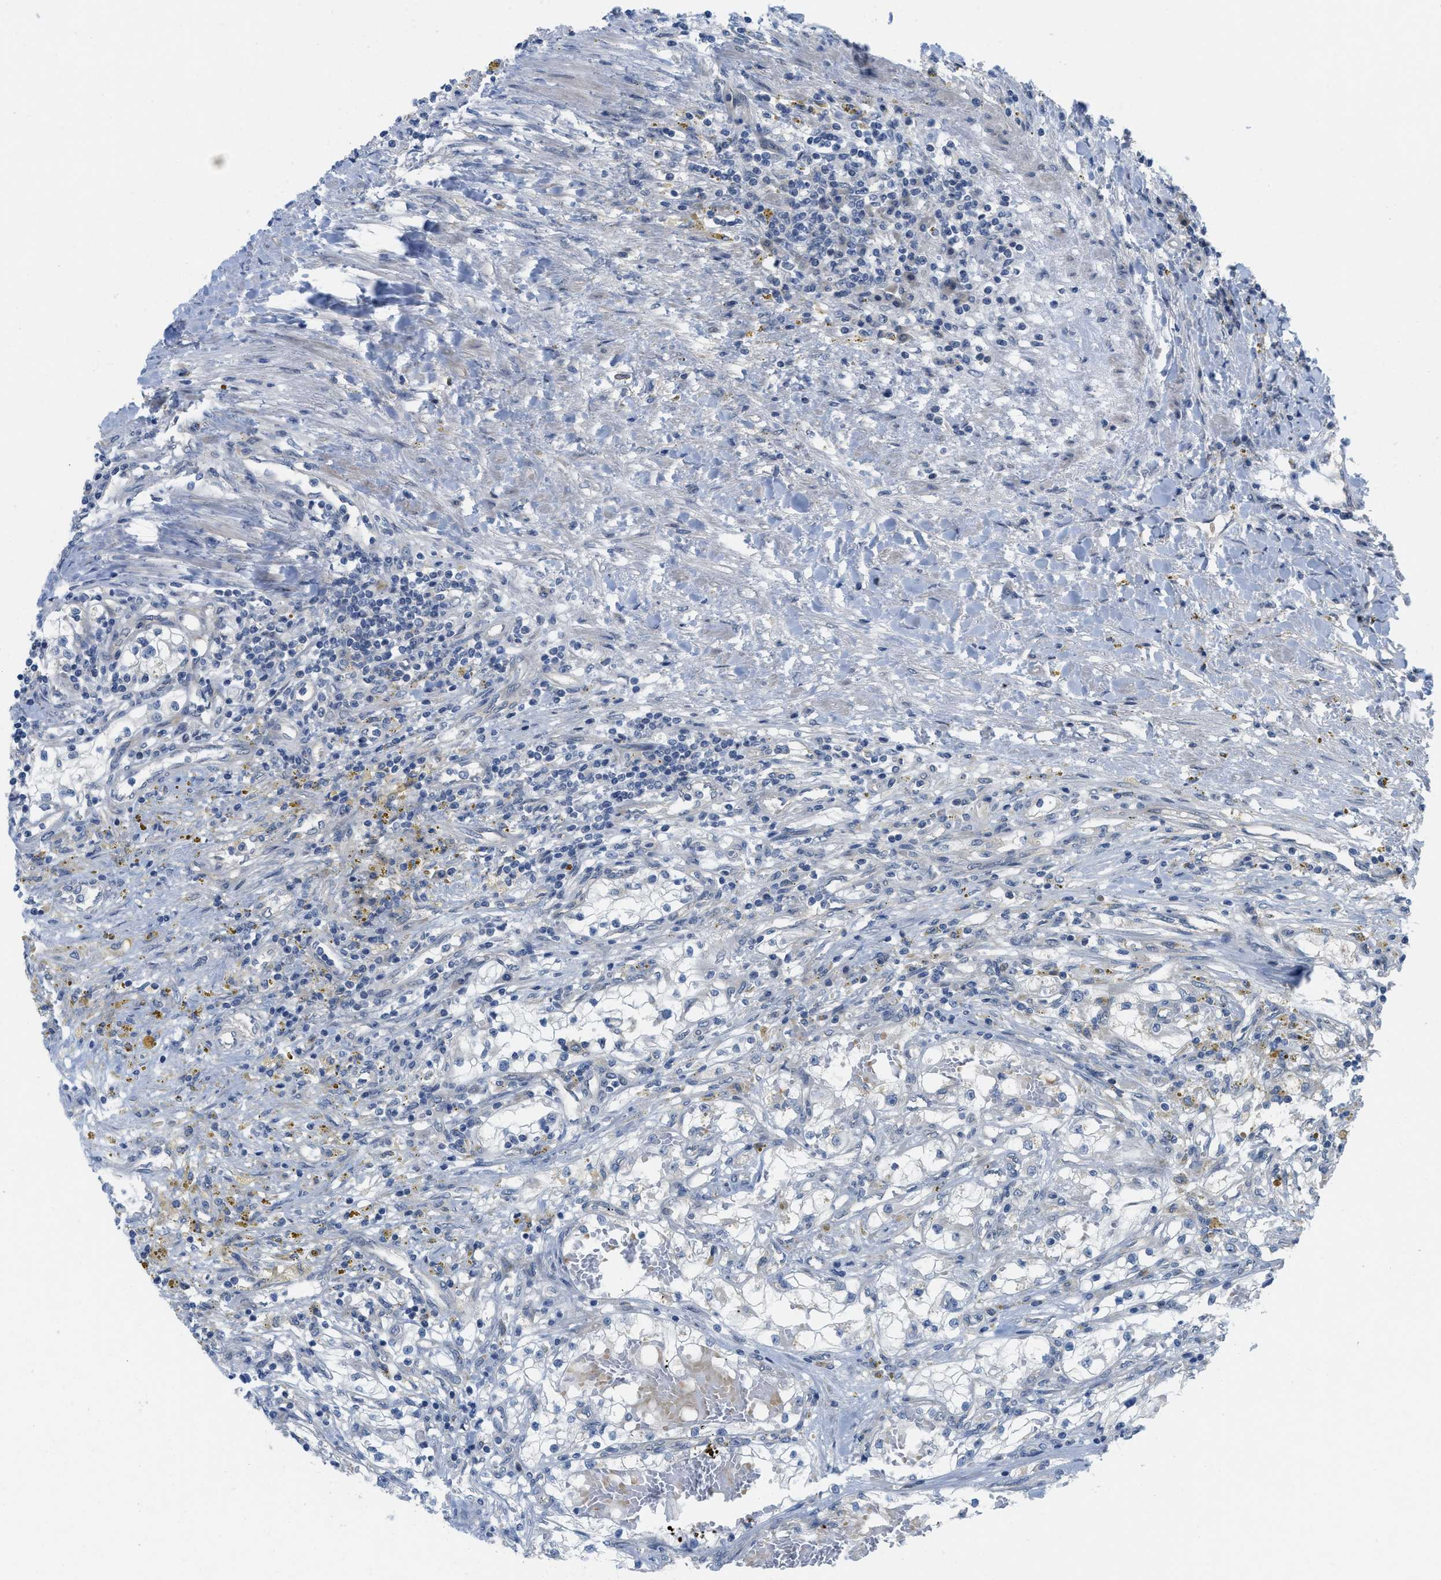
{"staining": {"intensity": "negative", "quantity": "none", "location": "none"}, "tissue": "renal cancer", "cell_type": "Tumor cells", "image_type": "cancer", "snomed": [{"axis": "morphology", "description": "Adenocarcinoma, NOS"}, {"axis": "topography", "description": "Kidney"}], "caption": "Human renal adenocarcinoma stained for a protein using immunohistochemistry reveals no staining in tumor cells.", "gene": "TNFAIP1", "patient": {"sex": "male", "age": 68}}